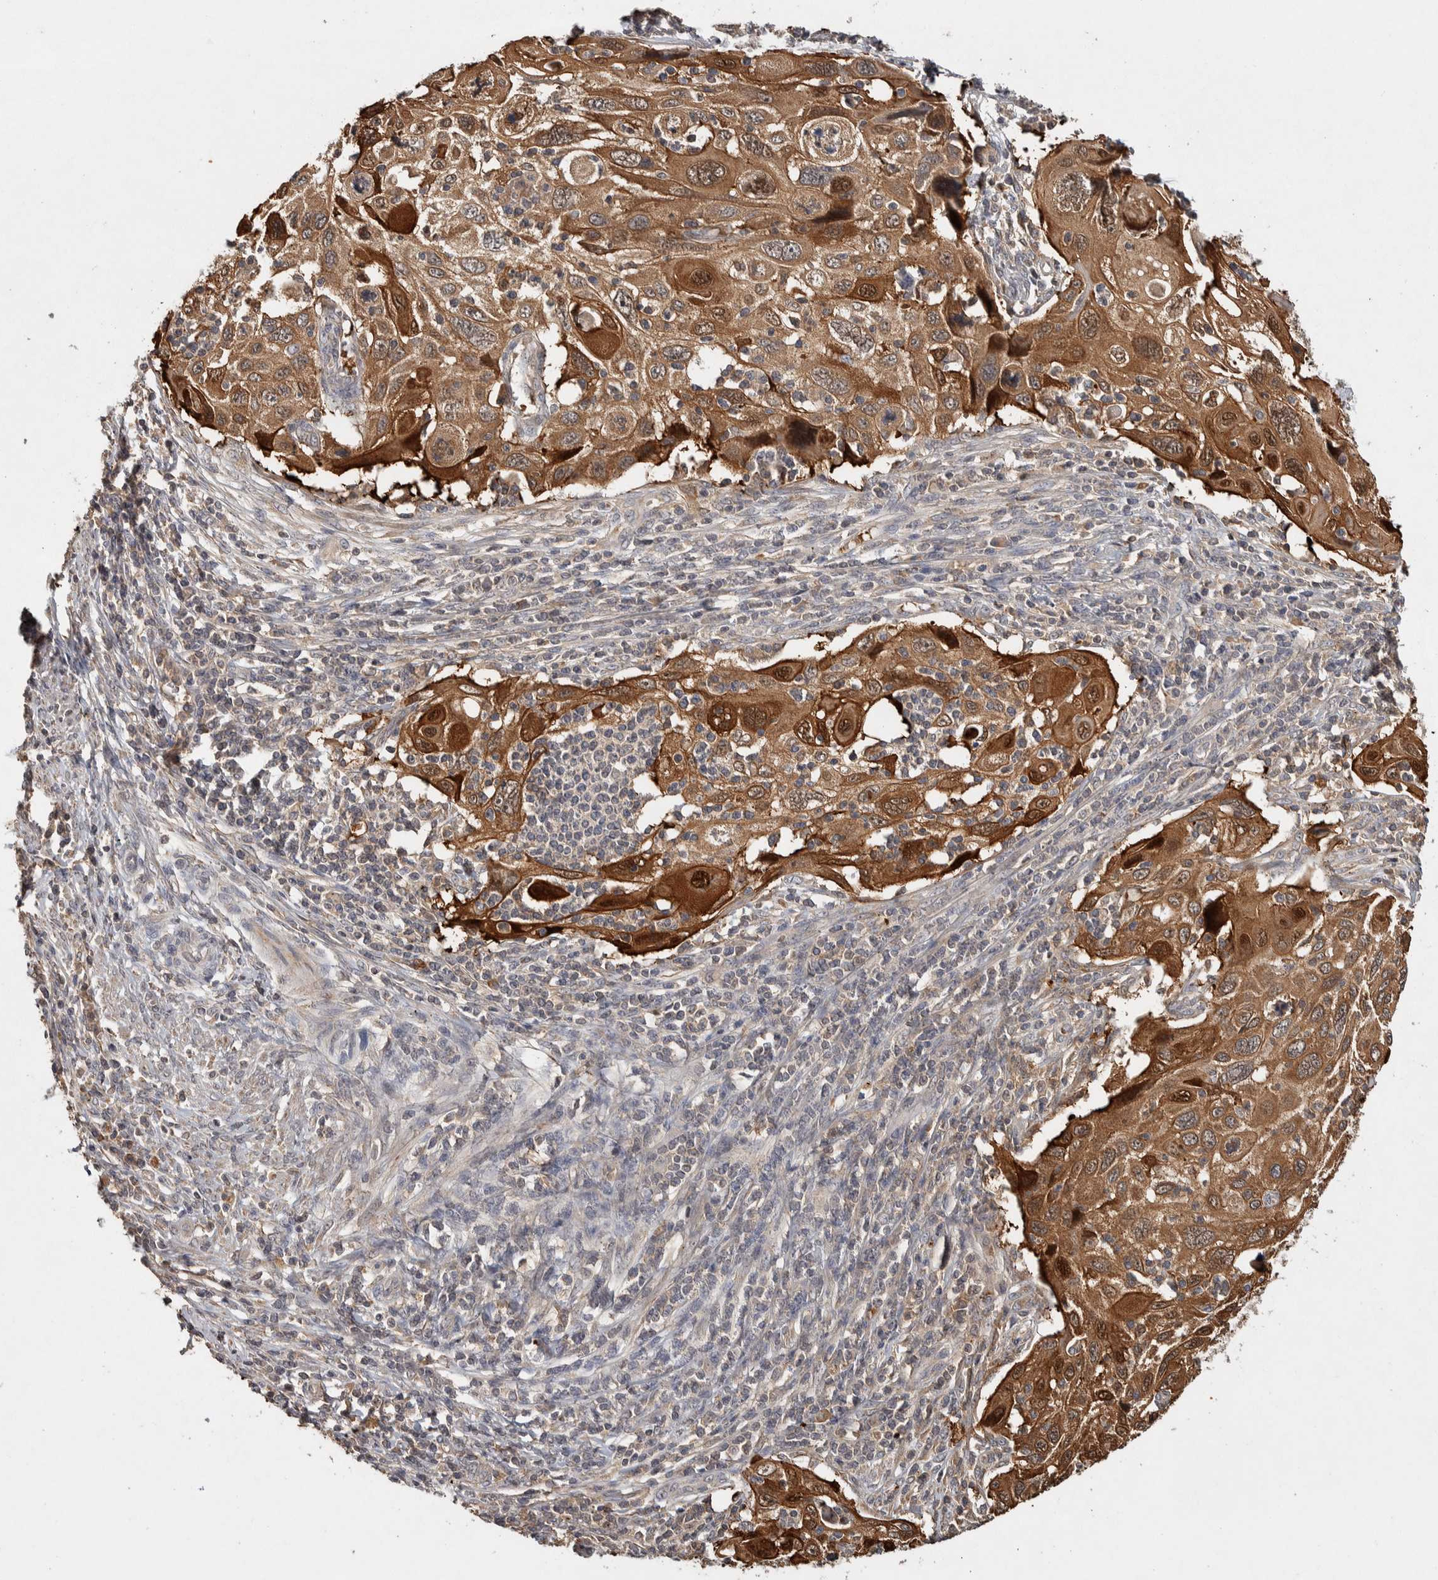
{"staining": {"intensity": "strong", "quantity": "25%-75%", "location": "cytoplasmic/membranous,nuclear"}, "tissue": "cervical cancer", "cell_type": "Tumor cells", "image_type": "cancer", "snomed": [{"axis": "morphology", "description": "Squamous cell carcinoma, NOS"}, {"axis": "topography", "description": "Cervix"}], "caption": "IHC (DAB (3,3'-diaminobenzidine)) staining of human cervical squamous cell carcinoma reveals strong cytoplasmic/membranous and nuclear protein staining in about 25%-75% of tumor cells. (Brightfield microscopy of DAB IHC at high magnification).", "gene": "EIF3H", "patient": {"sex": "female", "age": 70}}